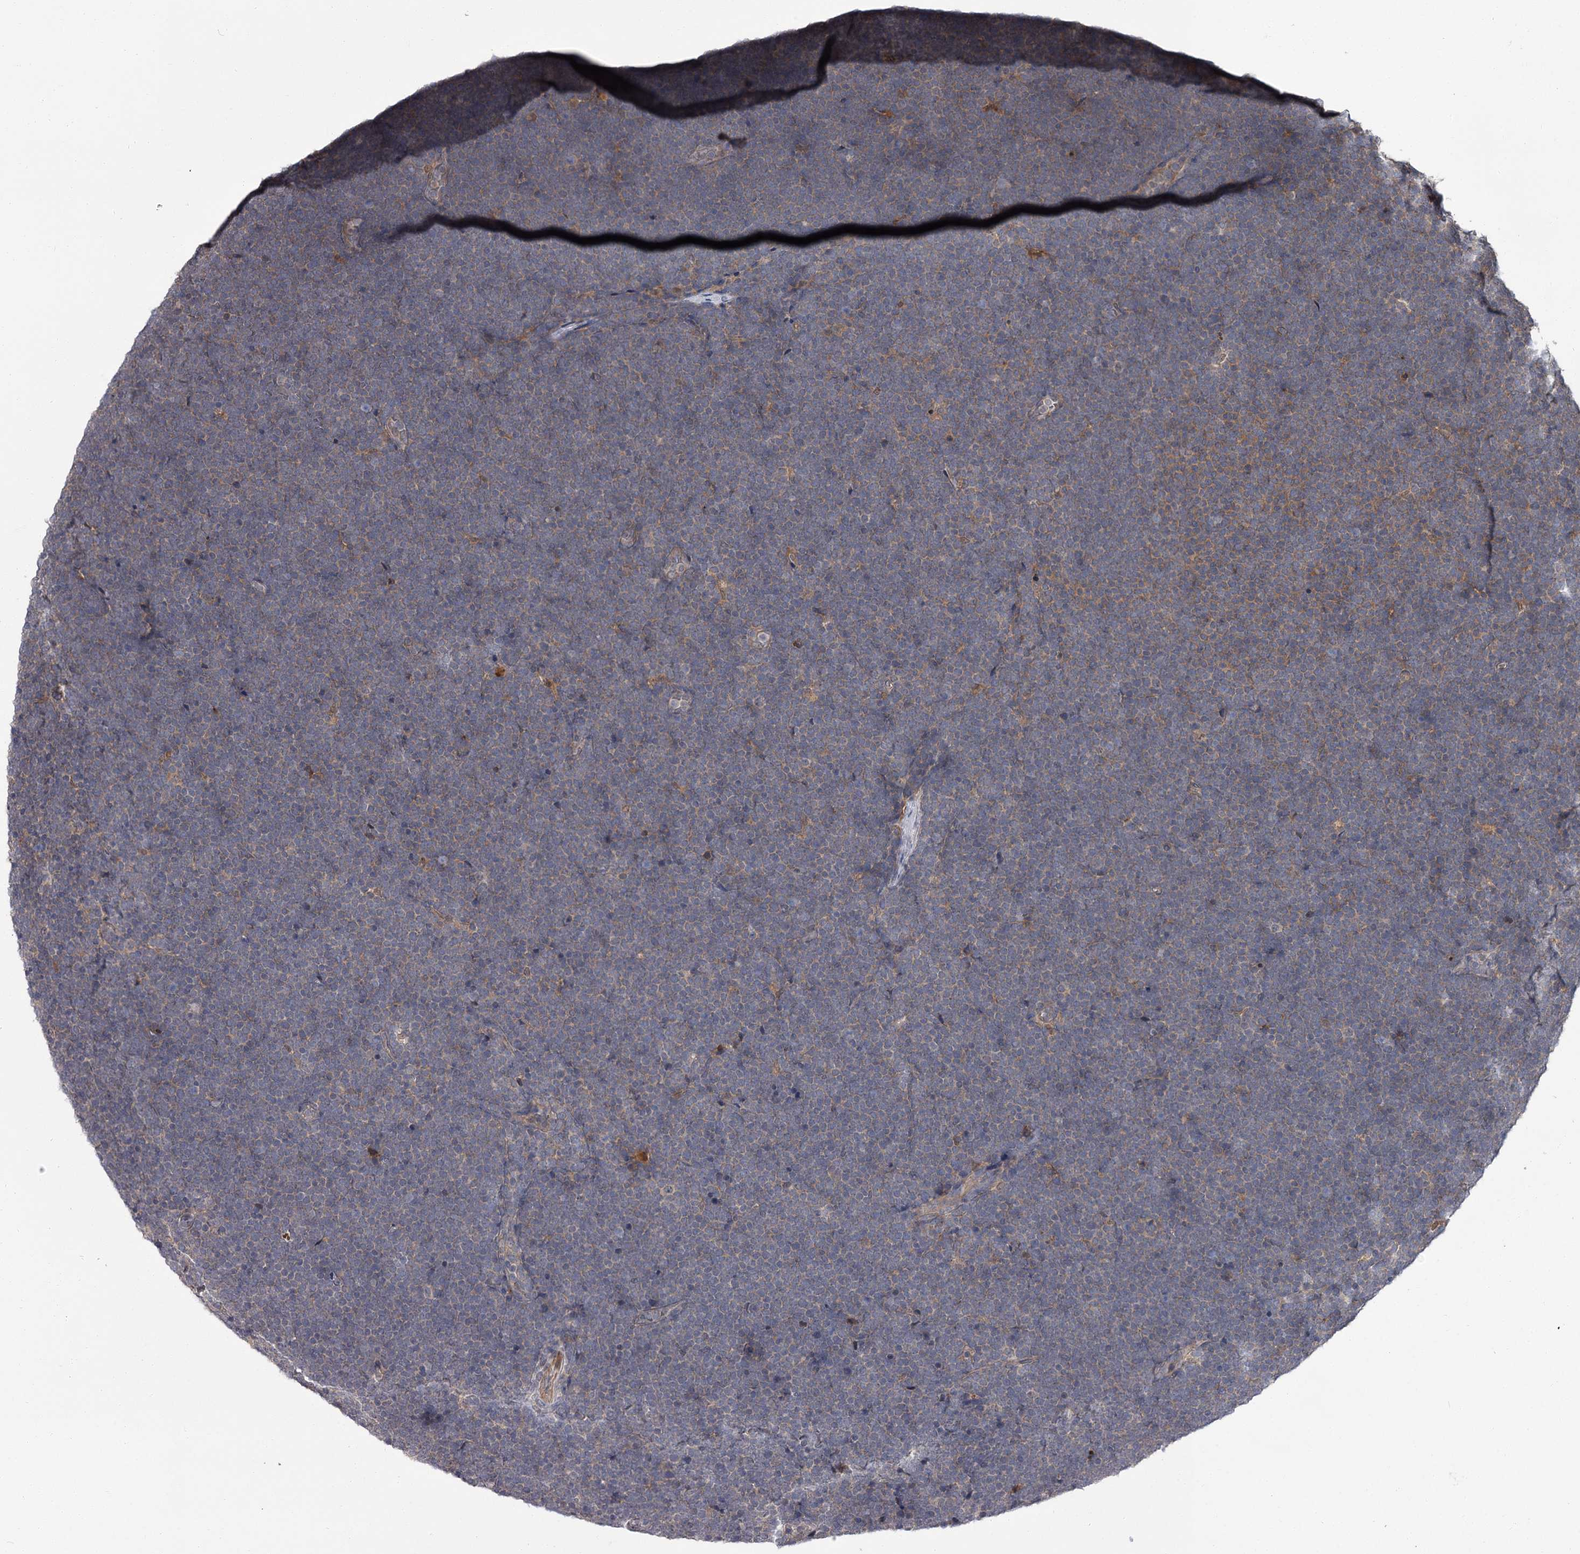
{"staining": {"intensity": "negative", "quantity": "none", "location": "none"}, "tissue": "lymphoma", "cell_type": "Tumor cells", "image_type": "cancer", "snomed": [{"axis": "morphology", "description": "Malignant lymphoma, non-Hodgkin's type, High grade"}, {"axis": "topography", "description": "Lymph node"}], "caption": "There is no significant positivity in tumor cells of malignant lymphoma, non-Hodgkin's type (high-grade).", "gene": "DAO", "patient": {"sex": "male", "age": 13}}